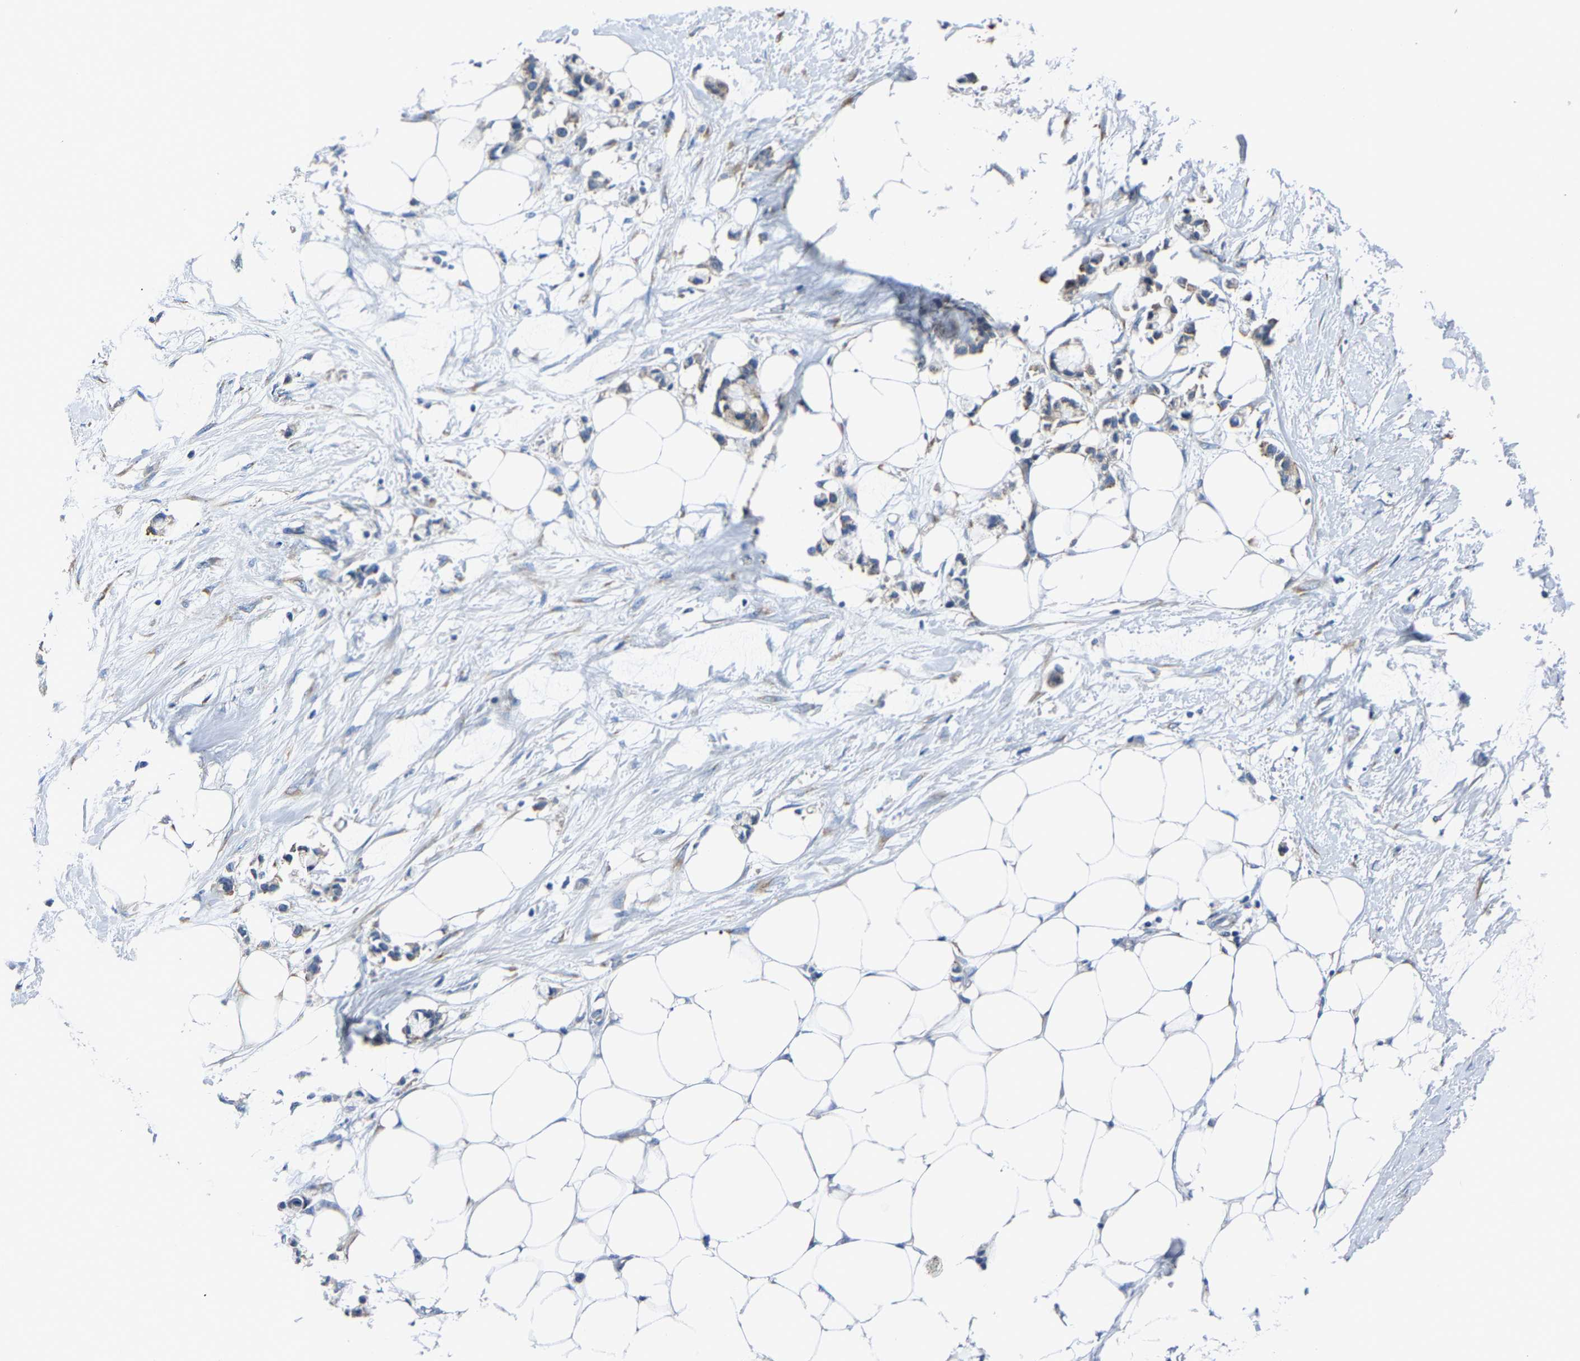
{"staining": {"intensity": "negative", "quantity": "none", "location": "none"}, "tissue": "adipose tissue", "cell_type": "Adipocytes", "image_type": "normal", "snomed": [{"axis": "morphology", "description": "Normal tissue, NOS"}, {"axis": "morphology", "description": "Adenocarcinoma, NOS"}, {"axis": "topography", "description": "Colon"}, {"axis": "topography", "description": "Peripheral nerve tissue"}], "caption": "Adipocytes show no significant protein staining in unremarkable adipose tissue. Brightfield microscopy of IHC stained with DAB (3,3'-diaminobenzidine) (brown) and hematoxylin (blue), captured at high magnification.", "gene": "G3BP2", "patient": {"sex": "male", "age": 14}}